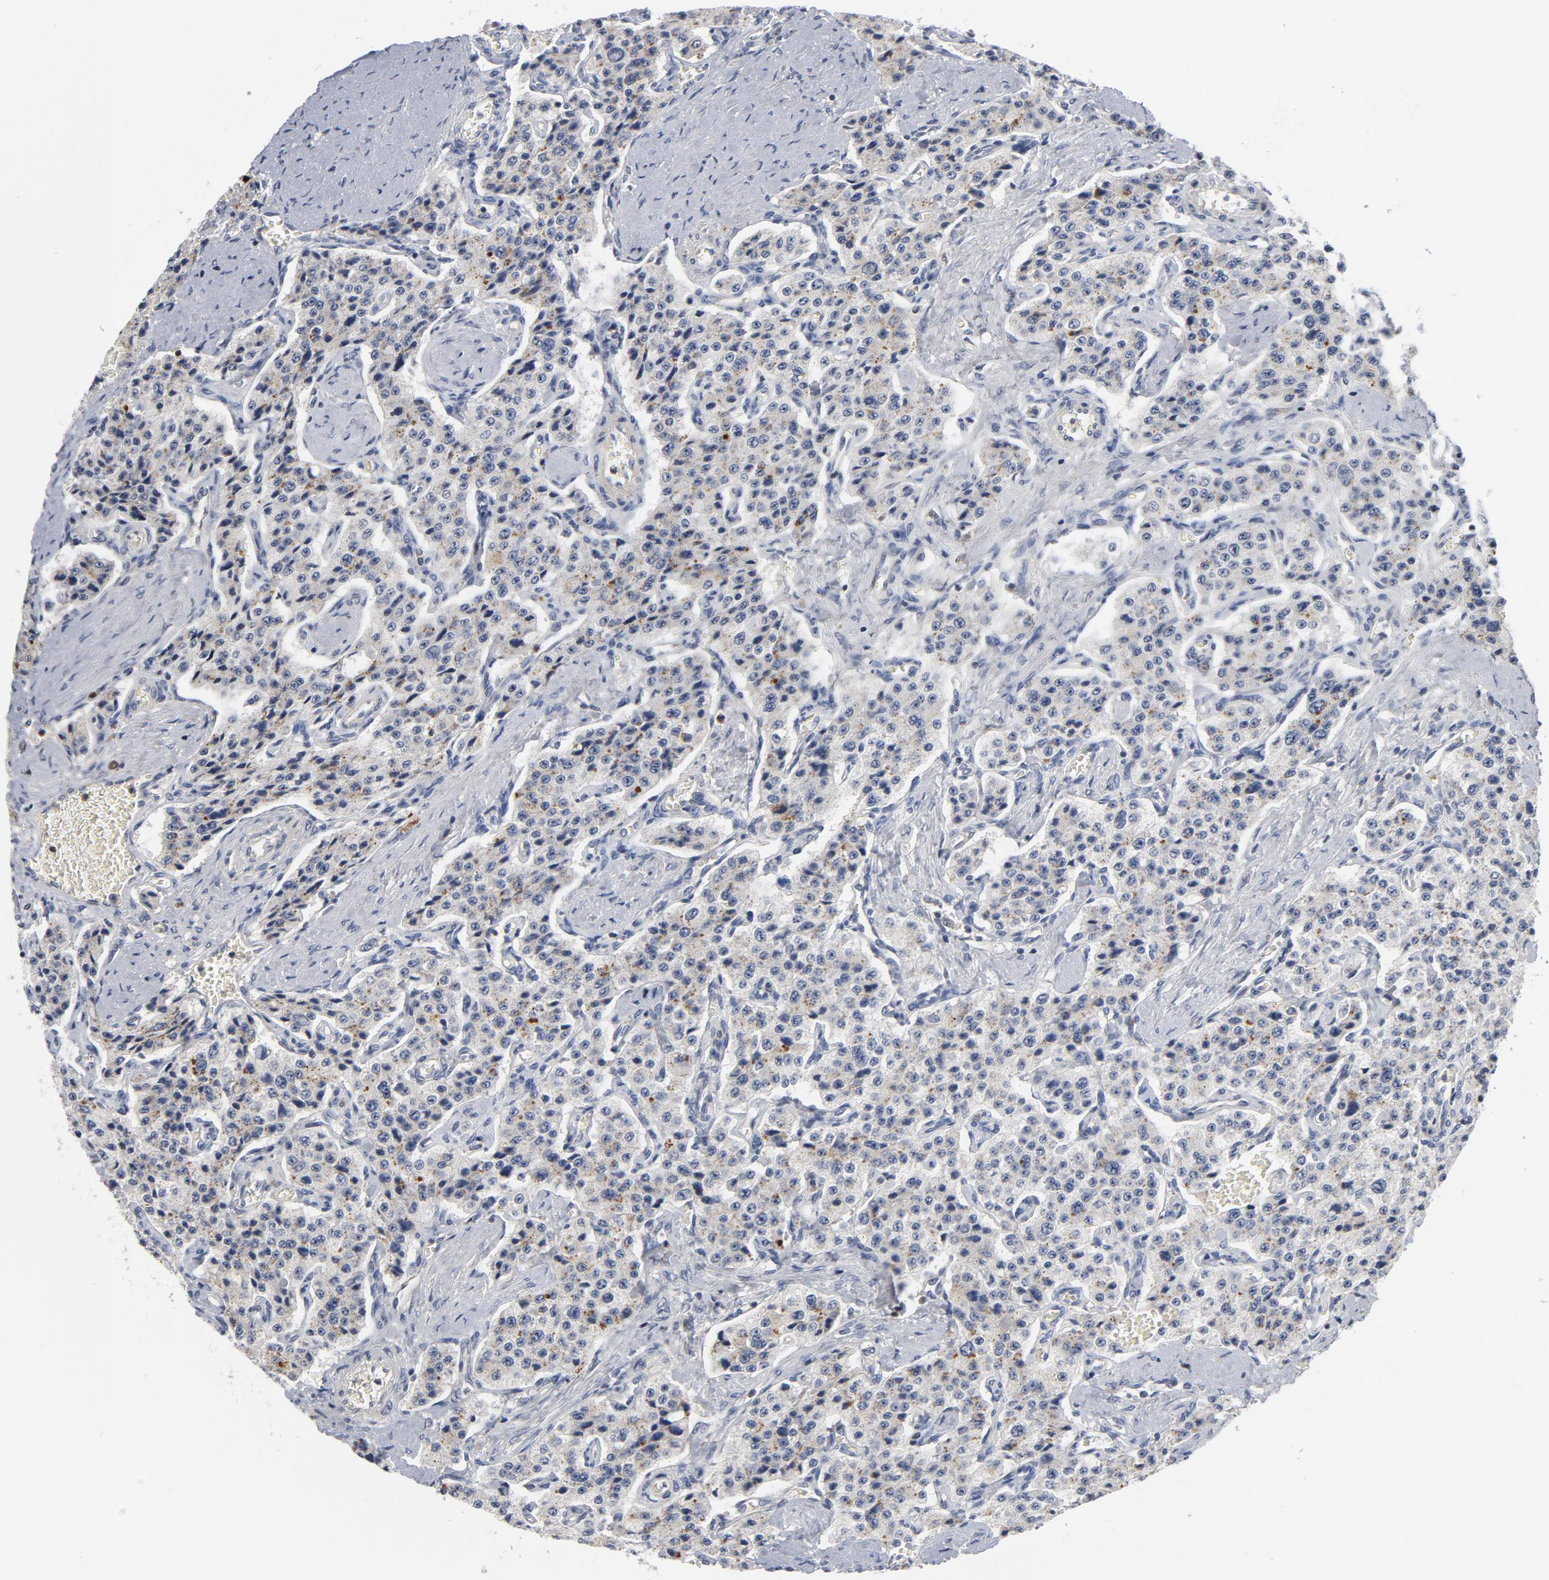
{"staining": {"intensity": "weak", "quantity": "<25%", "location": "cytoplasmic/membranous"}, "tissue": "carcinoid", "cell_type": "Tumor cells", "image_type": "cancer", "snomed": [{"axis": "morphology", "description": "Carcinoid, malignant, NOS"}, {"axis": "topography", "description": "Small intestine"}], "caption": "This is an immunohistochemistry (IHC) image of malignant carcinoid. There is no expression in tumor cells.", "gene": "TRADD", "patient": {"sex": "male", "age": 52}}